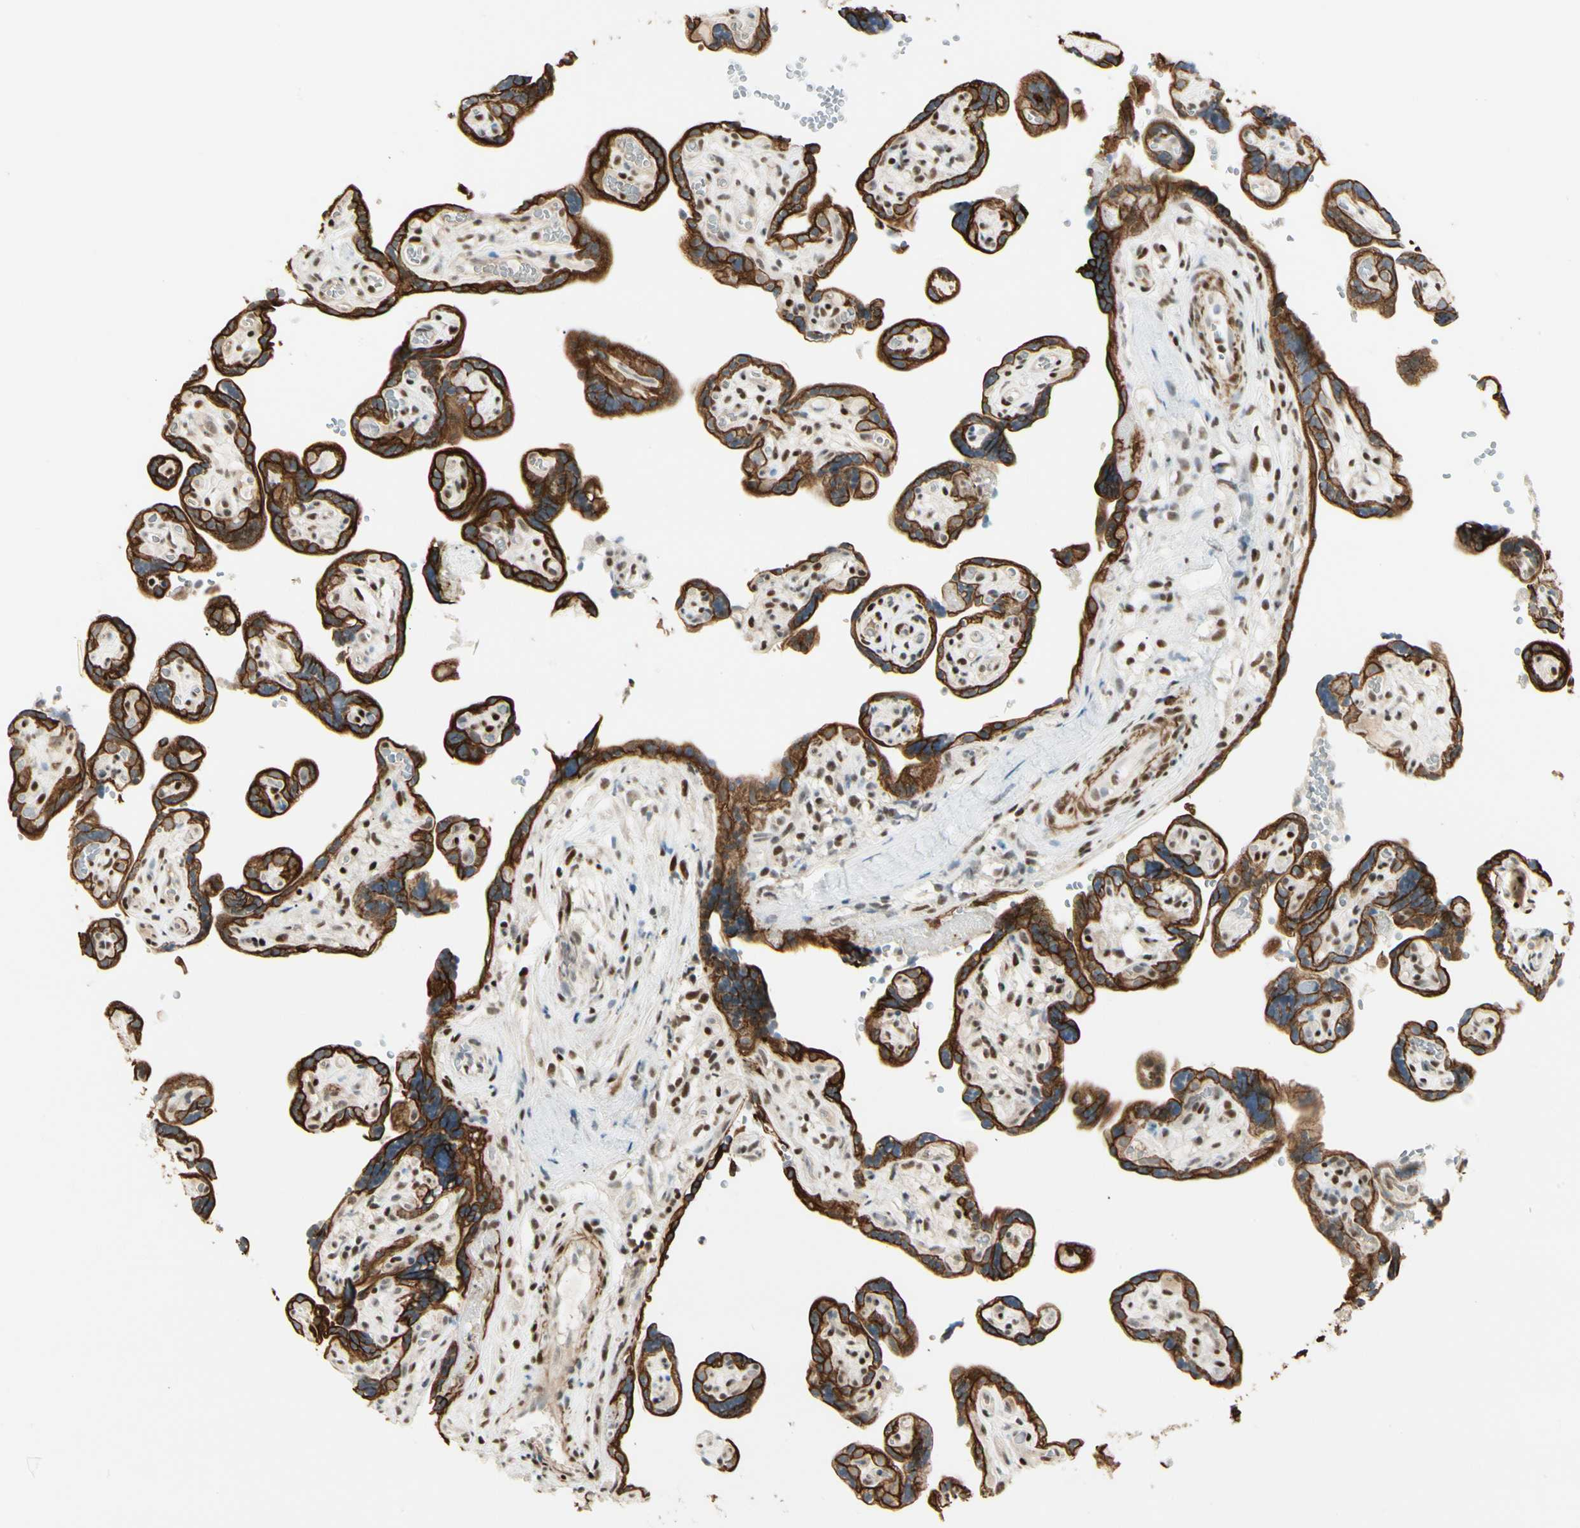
{"staining": {"intensity": "strong", "quantity": ">75%", "location": "cytoplasmic/membranous"}, "tissue": "placenta", "cell_type": "Trophoblastic cells", "image_type": "normal", "snomed": [{"axis": "morphology", "description": "Normal tissue, NOS"}, {"axis": "topography", "description": "Placenta"}], "caption": "An IHC histopathology image of benign tissue is shown. Protein staining in brown shows strong cytoplasmic/membranous positivity in placenta within trophoblastic cells. (DAB = brown stain, brightfield microscopy at high magnification).", "gene": "ATXN1", "patient": {"sex": "female", "age": 30}}